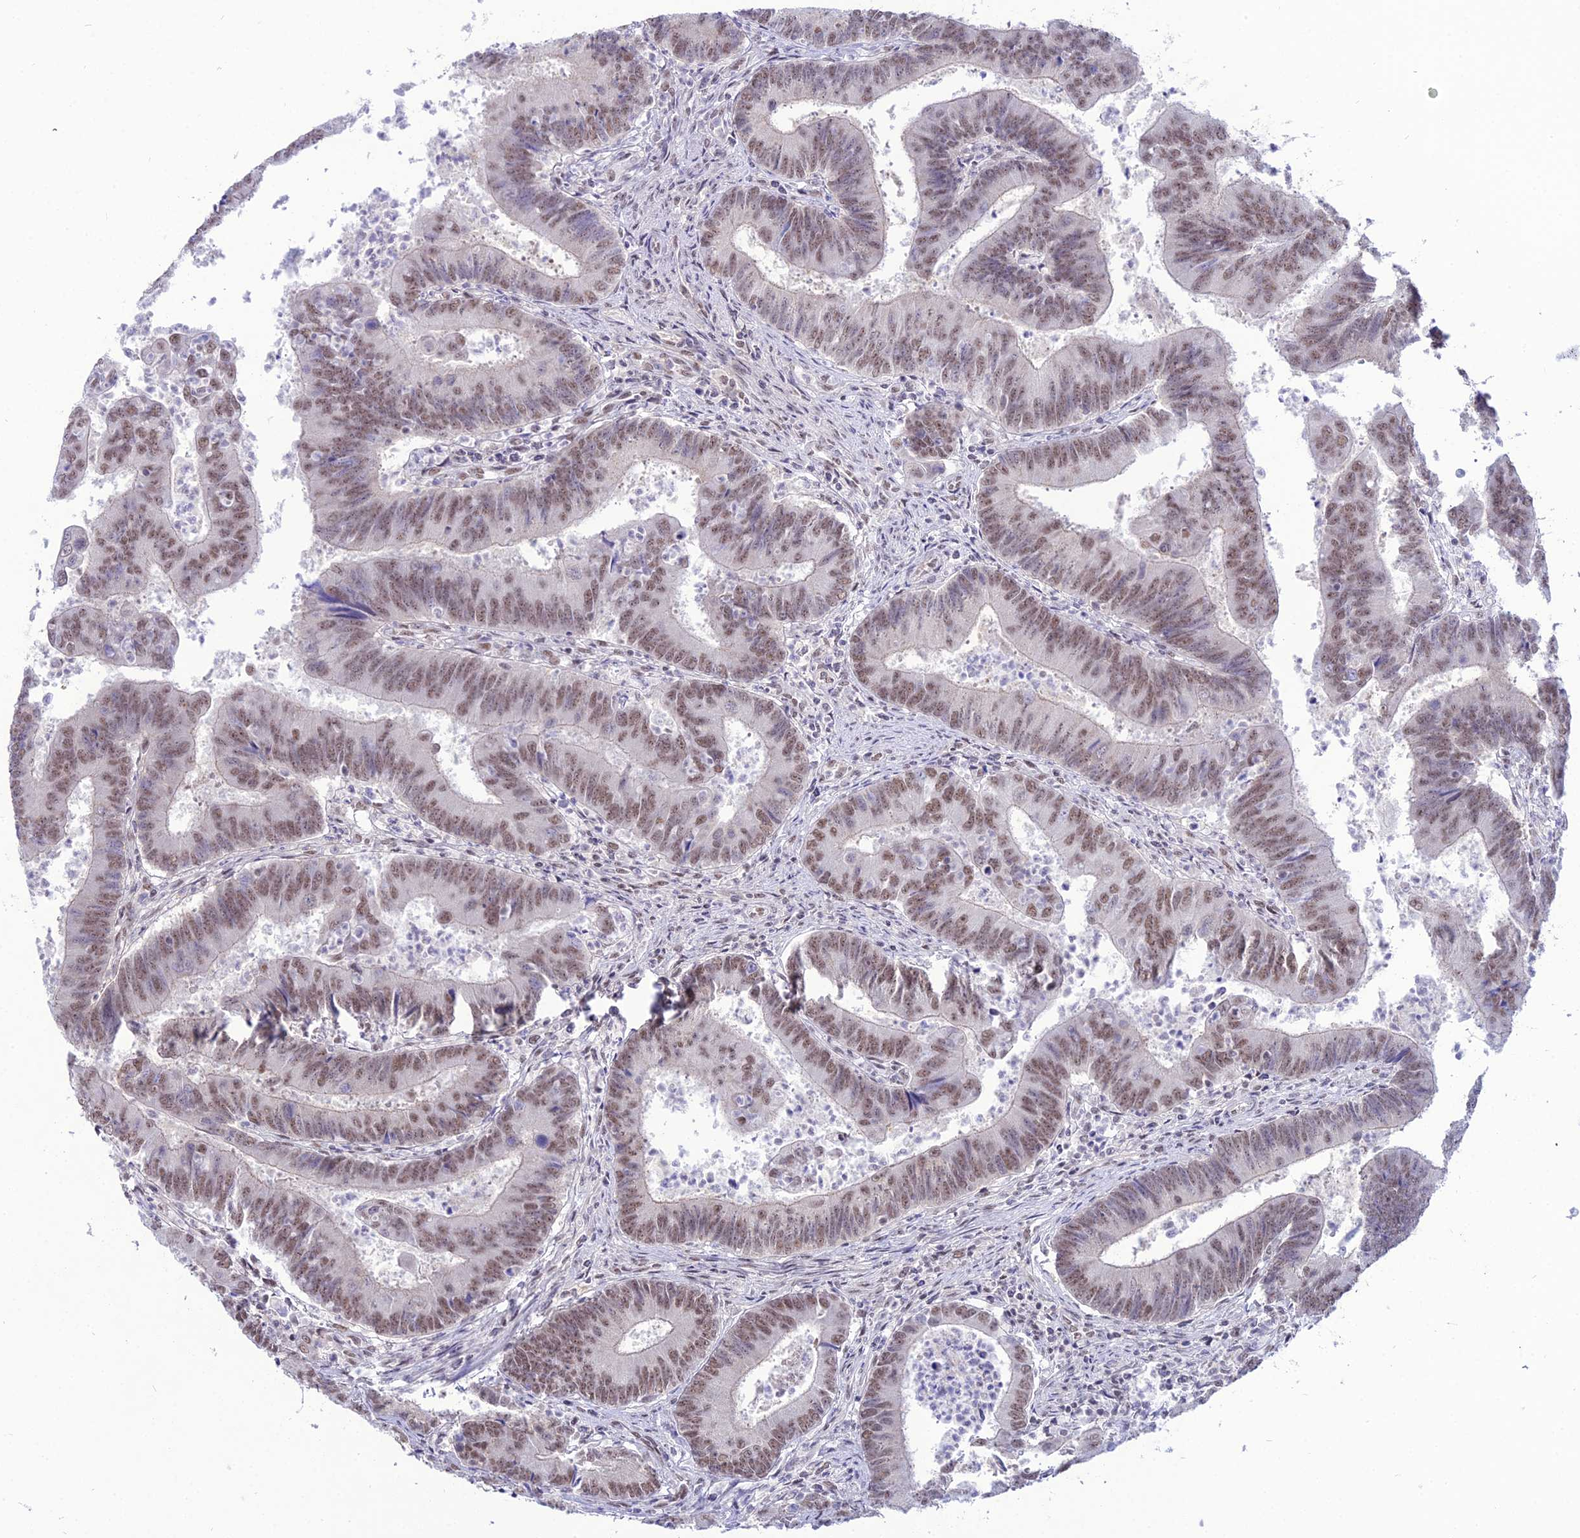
{"staining": {"intensity": "moderate", "quantity": ">75%", "location": "nuclear"}, "tissue": "colorectal cancer", "cell_type": "Tumor cells", "image_type": "cancer", "snomed": [{"axis": "morphology", "description": "Adenocarcinoma, NOS"}, {"axis": "topography", "description": "Colon"}], "caption": "Brown immunohistochemical staining in colorectal adenocarcinoma reveals moderate nuclear expression in approximately >75% of tumor cells.", "gene": "RBM12", "patient": {"sex": "female", "age": 67}}